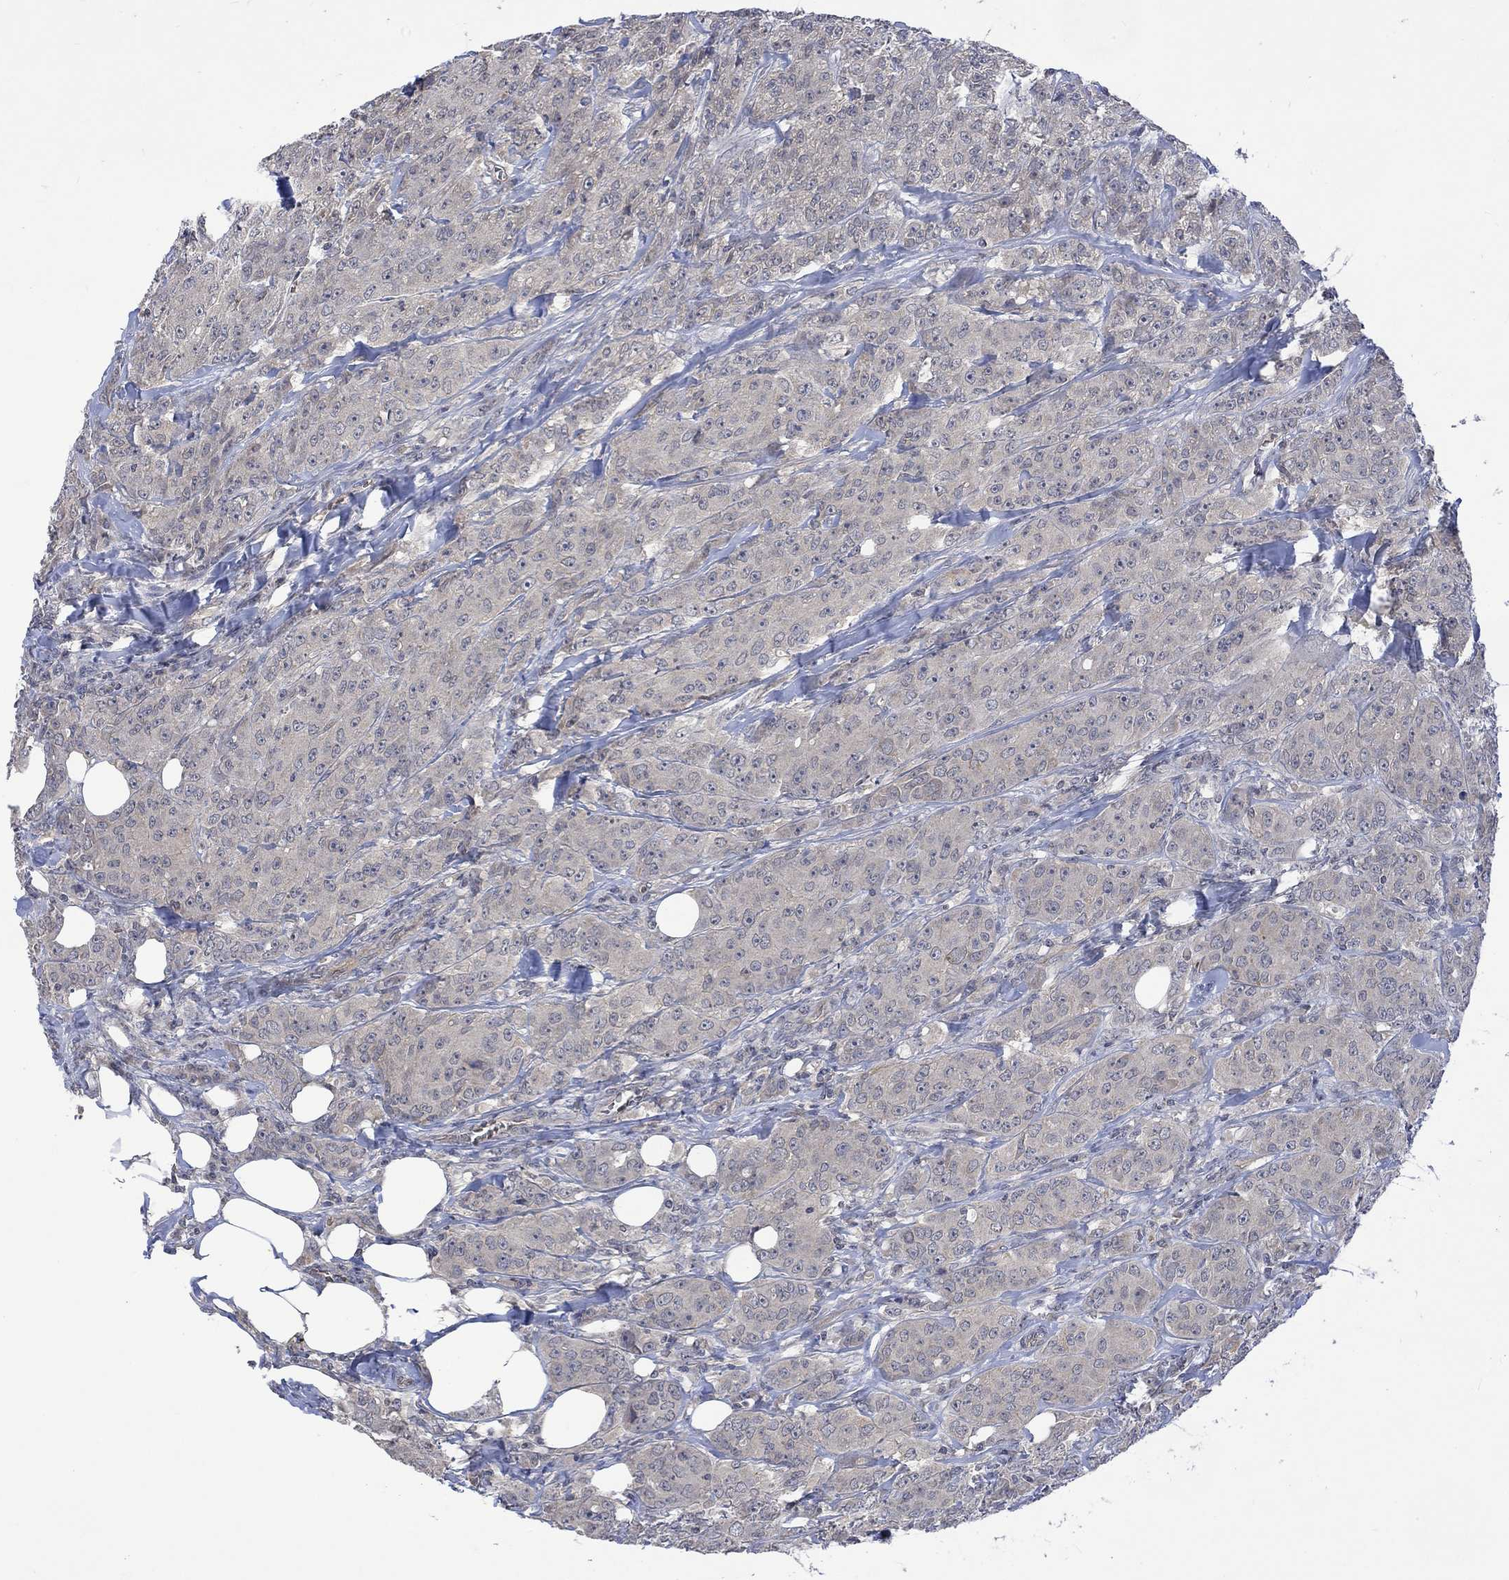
{"staining": {"intensity": "negative", "quantity": "none", "location": "none"}, "tissue": "breast cancer", "cell_type": "Tumor cells", "image_type": "cancer", "snomed": [{"axis": "morphology", "description": "Duct carcinoma"}, {"axis": "topography", "description": "Breast"}], "caption": "IHC image of neoplastic tissue: breast invasive ductal carcinoma stained with DAB (3,3'-diaminobenzidine) exhibits no significant protein positivity in tumor cells.", "gene": "GRIN2D", "patient": {"sex": "female", "age": 43}}